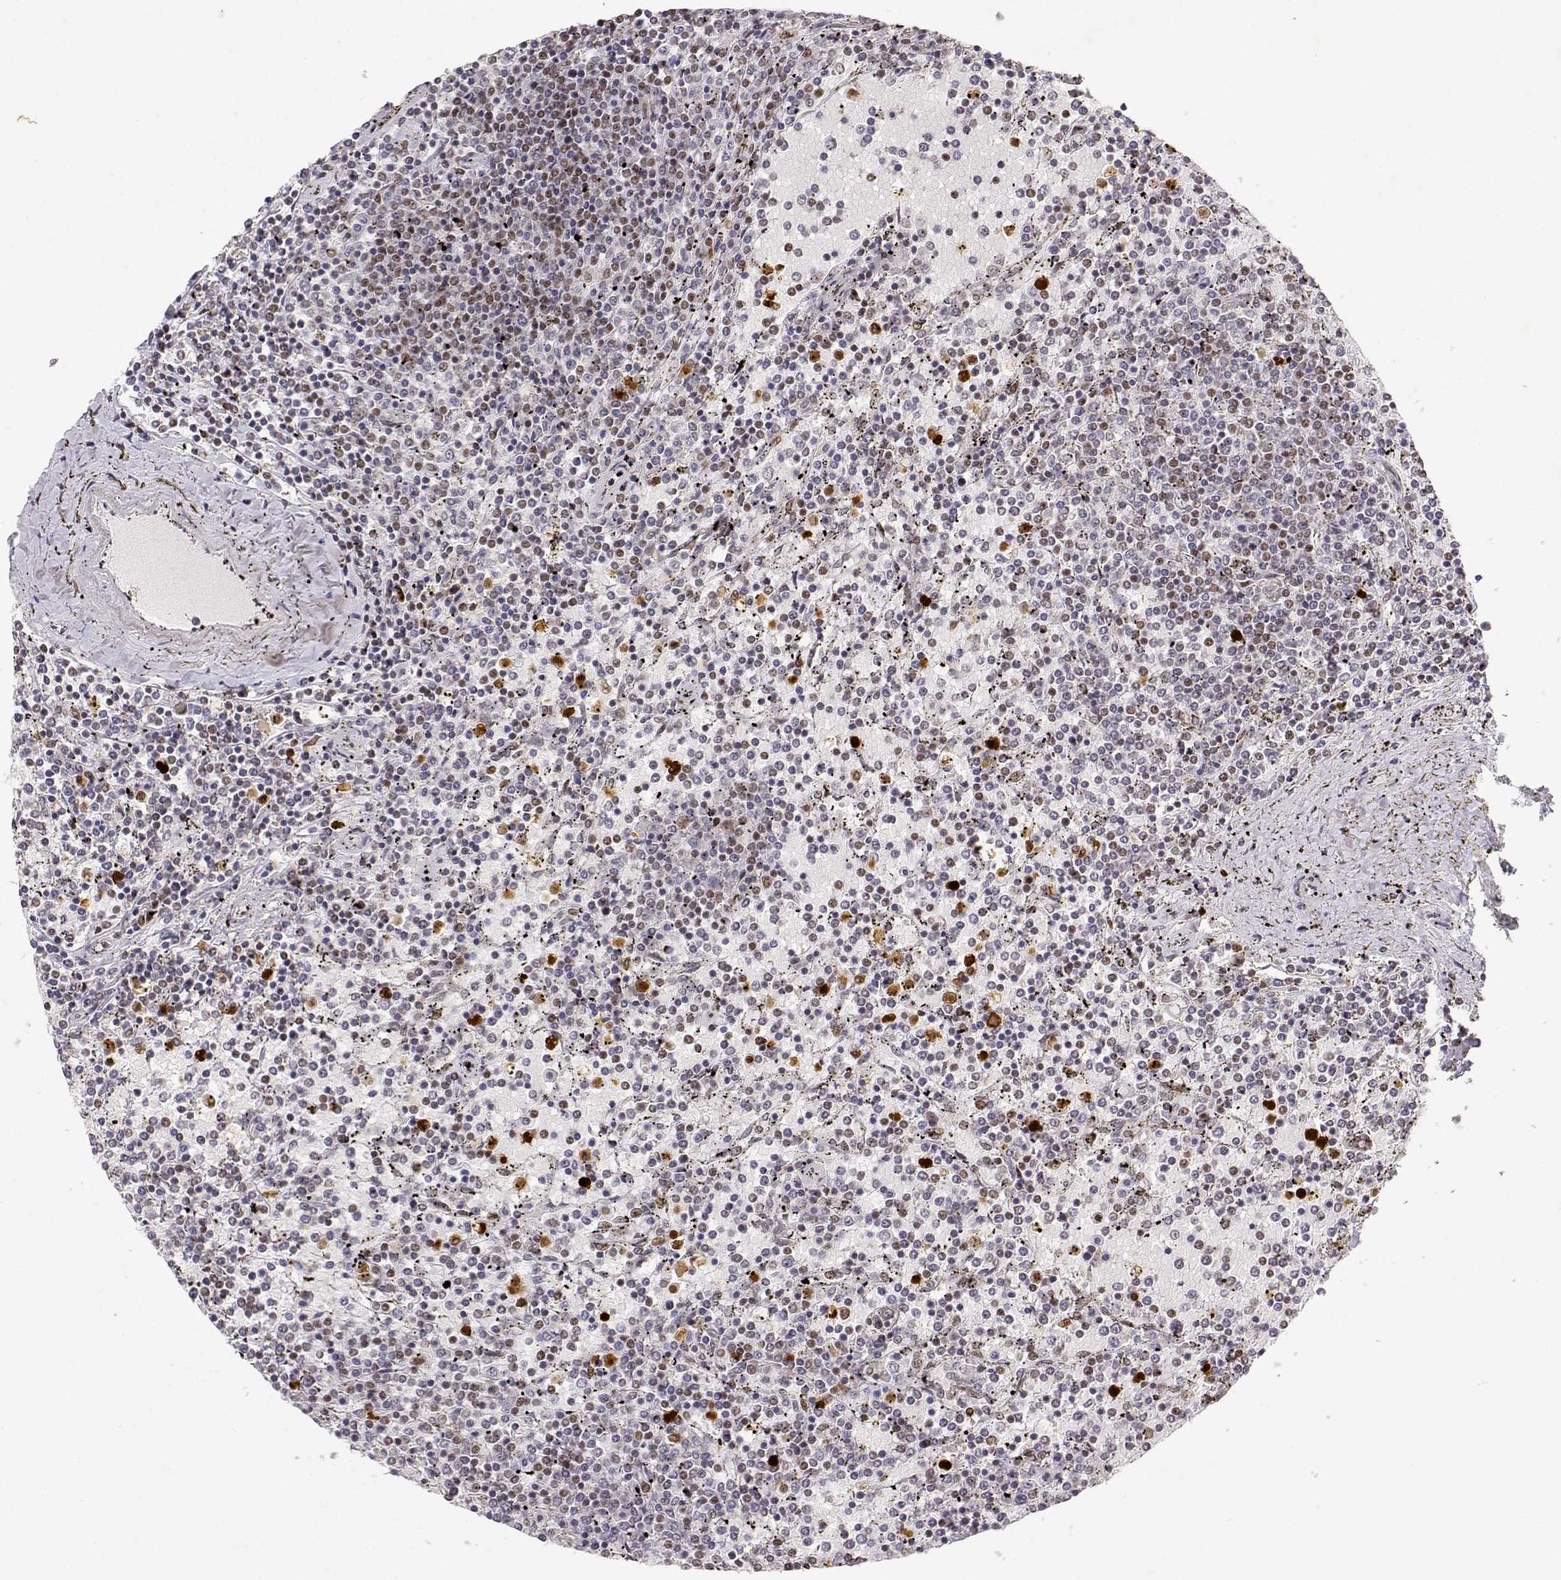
{"staining": {"intensity": "weak", "quantity": "25%-75%", "location": "nuclear"}, "tissue": "lymphoma", "cell_type": "Tumor cells", "image_type": "cancer", "snomed": [{"axis": "morphology", "description": "Malignant lymphoma, non-Hodgkin's type, Low grade"}, {"axis": "topography", "description": "Spleen"}], "caption": "IHC of malignant lymphoma, non-Hodgkin's type (low-grade) shows low levels of weak nuclear expression in approximately 25%-75% of tumor cells.", "gene": "RSF1", "patient": {"sex": "female", "age": 77}}